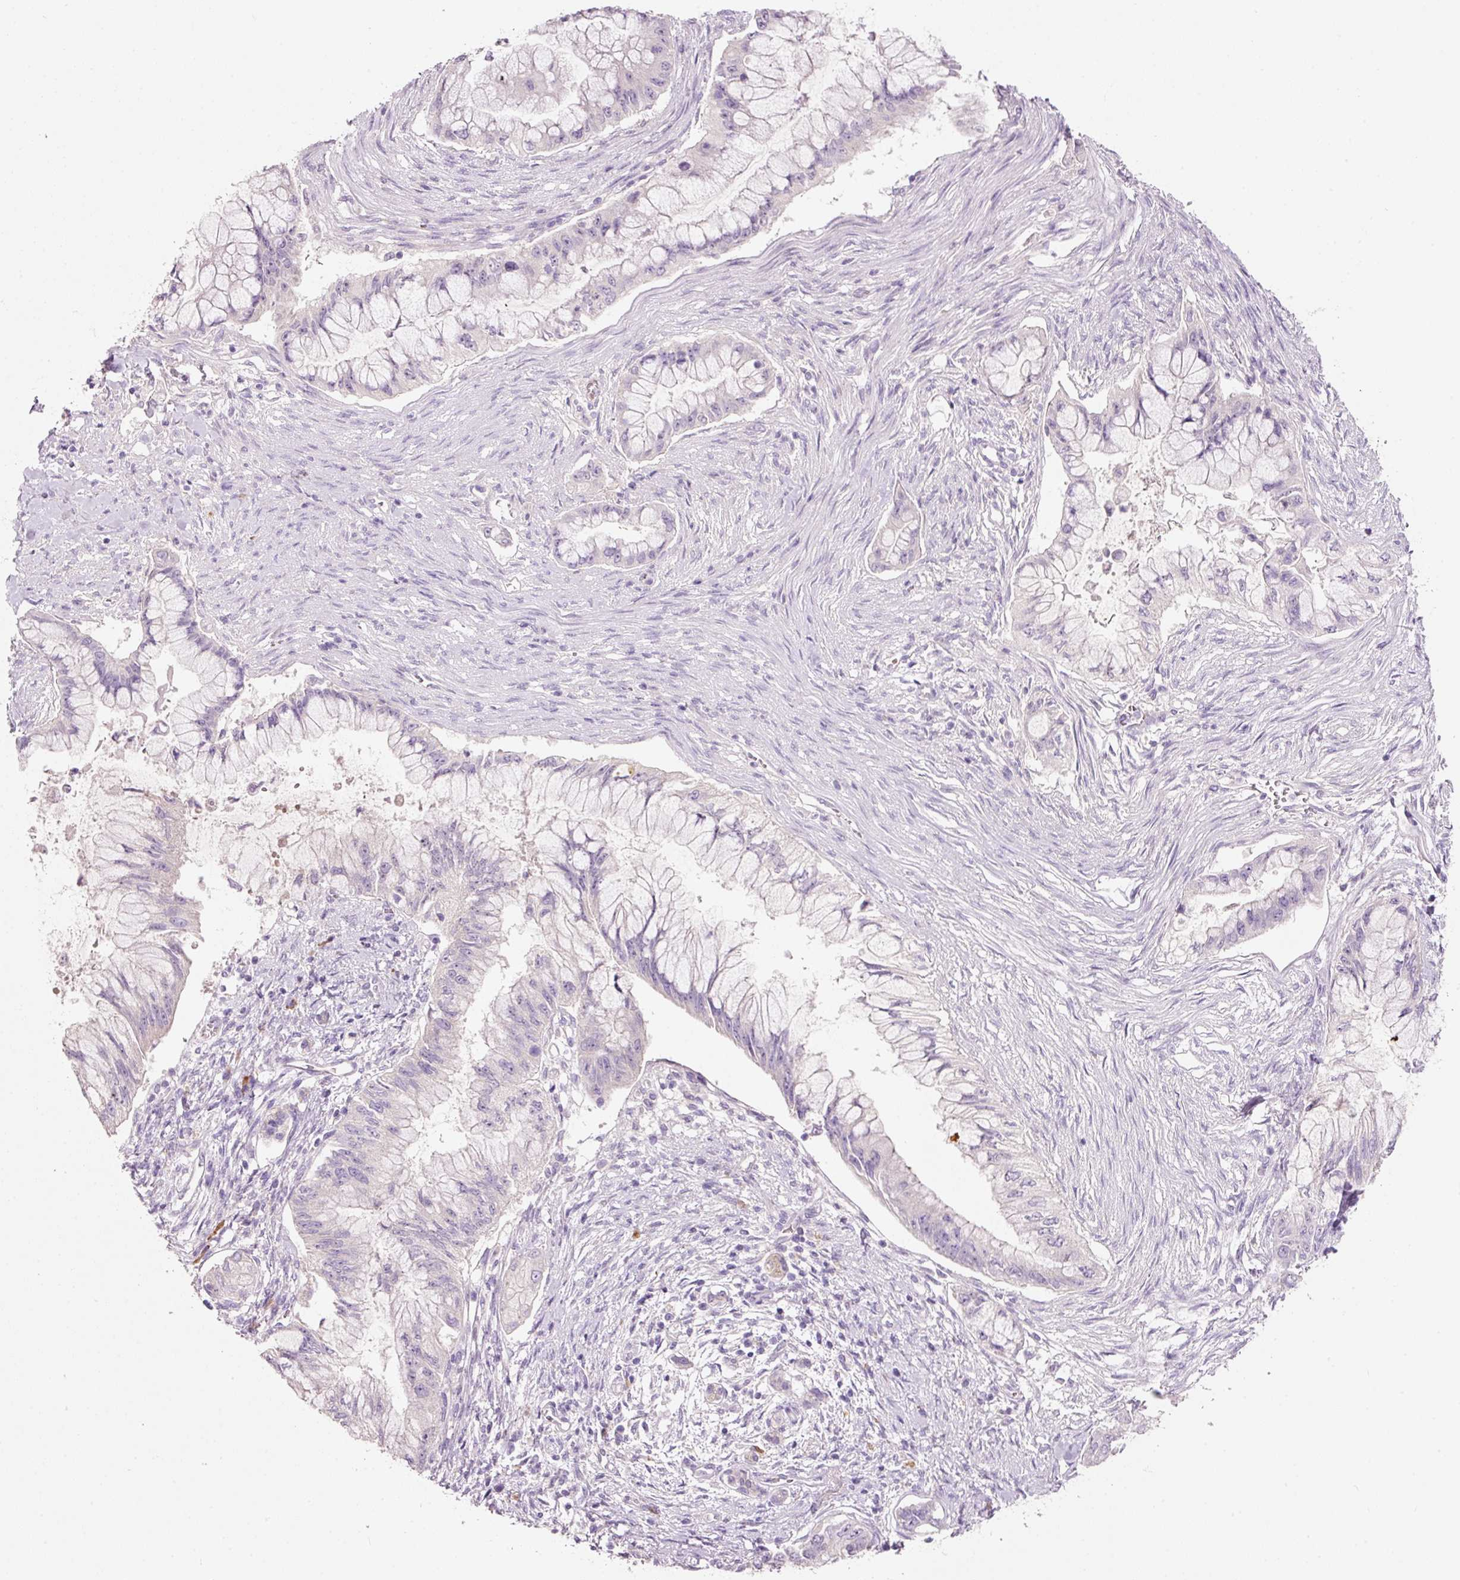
{"staining": {"intensity": "negative", "quantity": "none", "location": "none"}, "tissue": "pancreatic cancer", "cell_type": "Tumor cells", "image_type": "cancer", "snomed": [{"axis": "morphology", "description": "Adenocarcinoma, NOS"}, {"axis": "topography", "description": "Pancreas"}], "caption": "Image shows no significant protein staining in tumor cells of pancreatic cancer. (DAB immunohistochemistry, high magnification).", "gene": "TENT5C", "patient": {"sex": "male", "age": 48}}